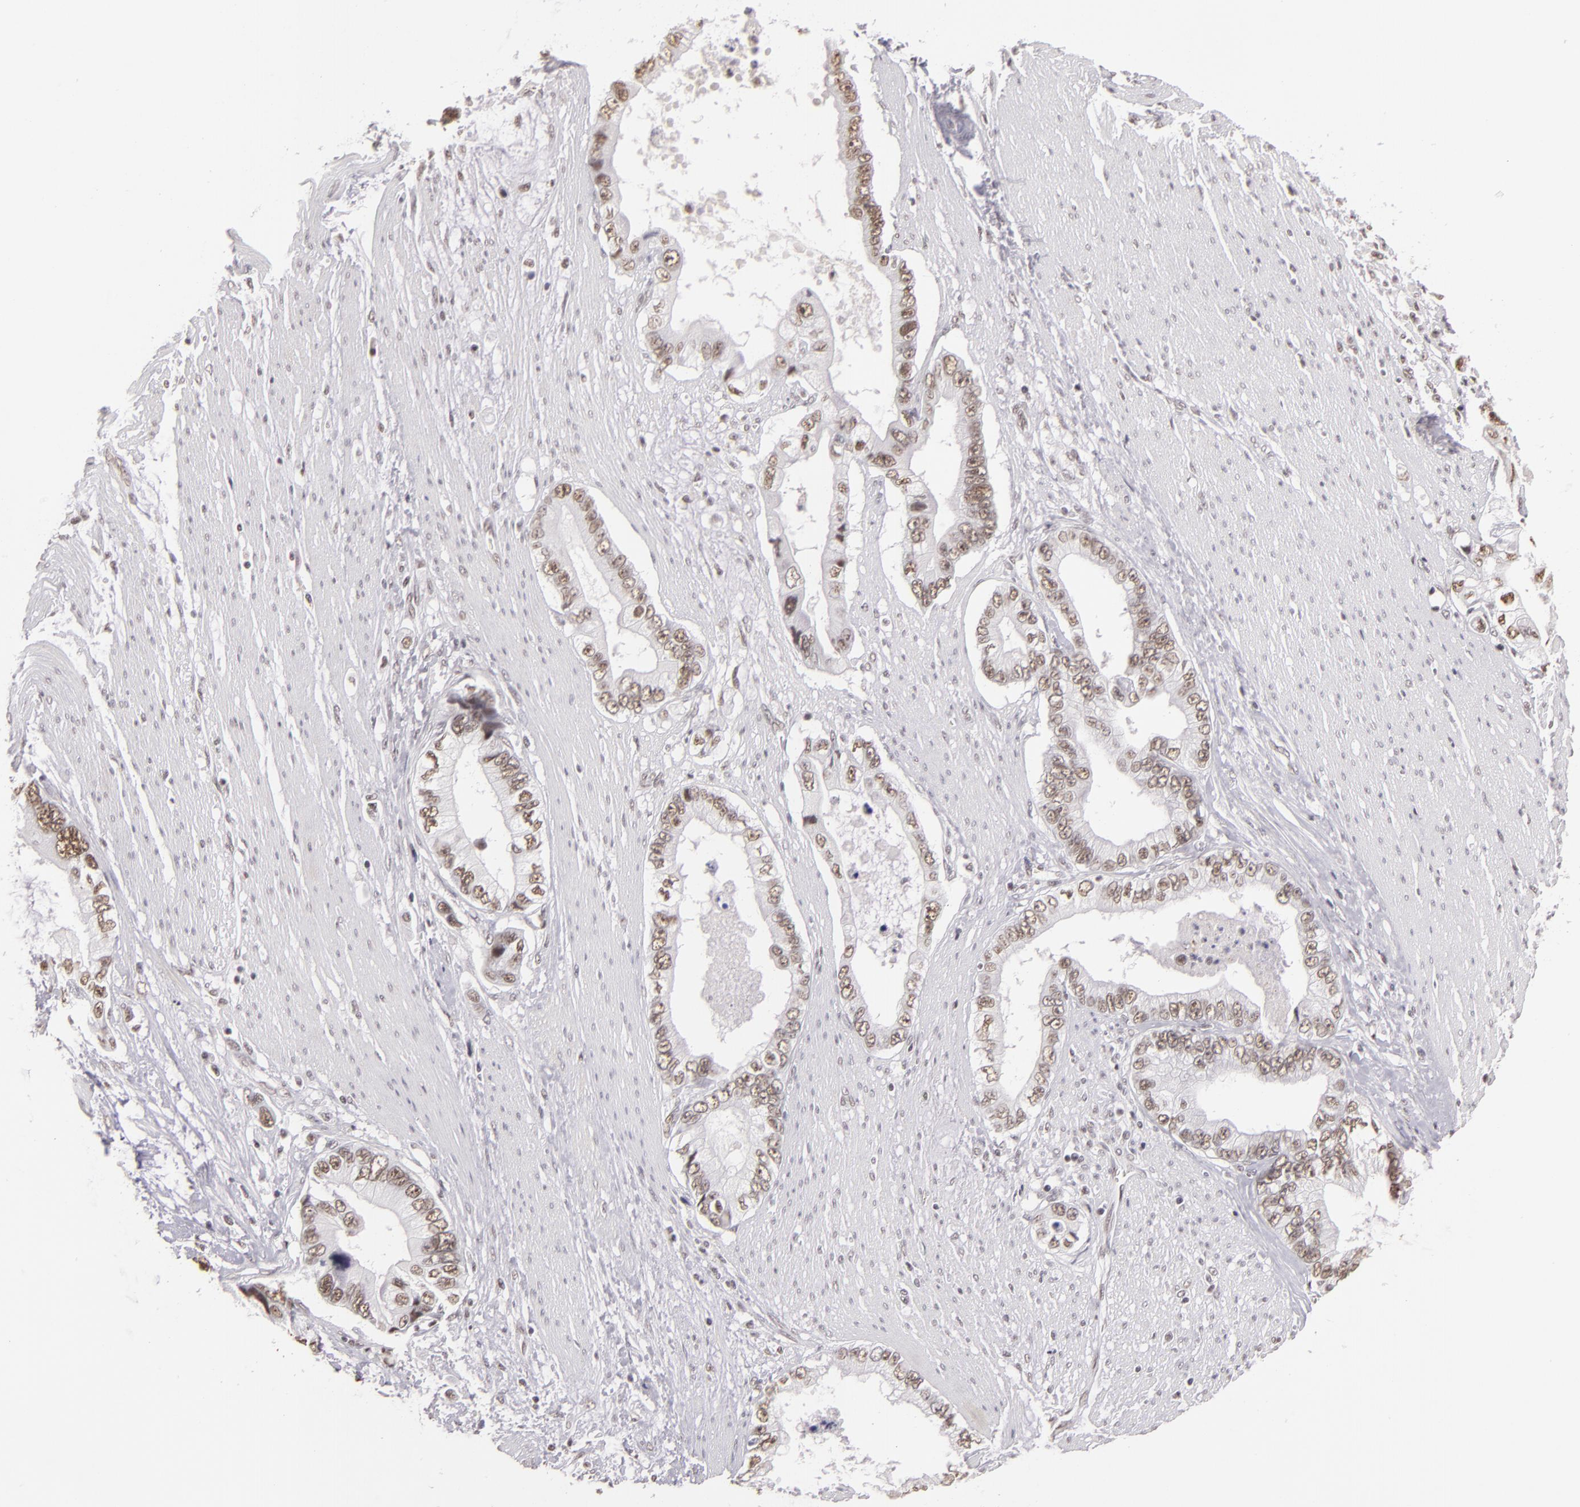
{"staining": {"intensity": "weak", "quantity": ">75%", "location": "nuclear"}, "tissue": "pancreatic cancer", "cell_type": "Tumor cells", "image_type": "cancer", "snomed": [{"axis": "morphology", "description": "Adenocarcinoma, NOS"}, {"axis": "topography", "description": "Pancreas"}, {"axis": "topography", "description": "Stomach, upper"}], "caption": "DAB immunohistochemical staining of human pancreatic adenocarcinoma shows weak nuclear protein staining in approximately >75% of tumor cells. (DAB IHC, brown staining for protein, blue staining for nuclei).", "gene": "INTS6", "patient": {"sex": "male", "age": 77}}